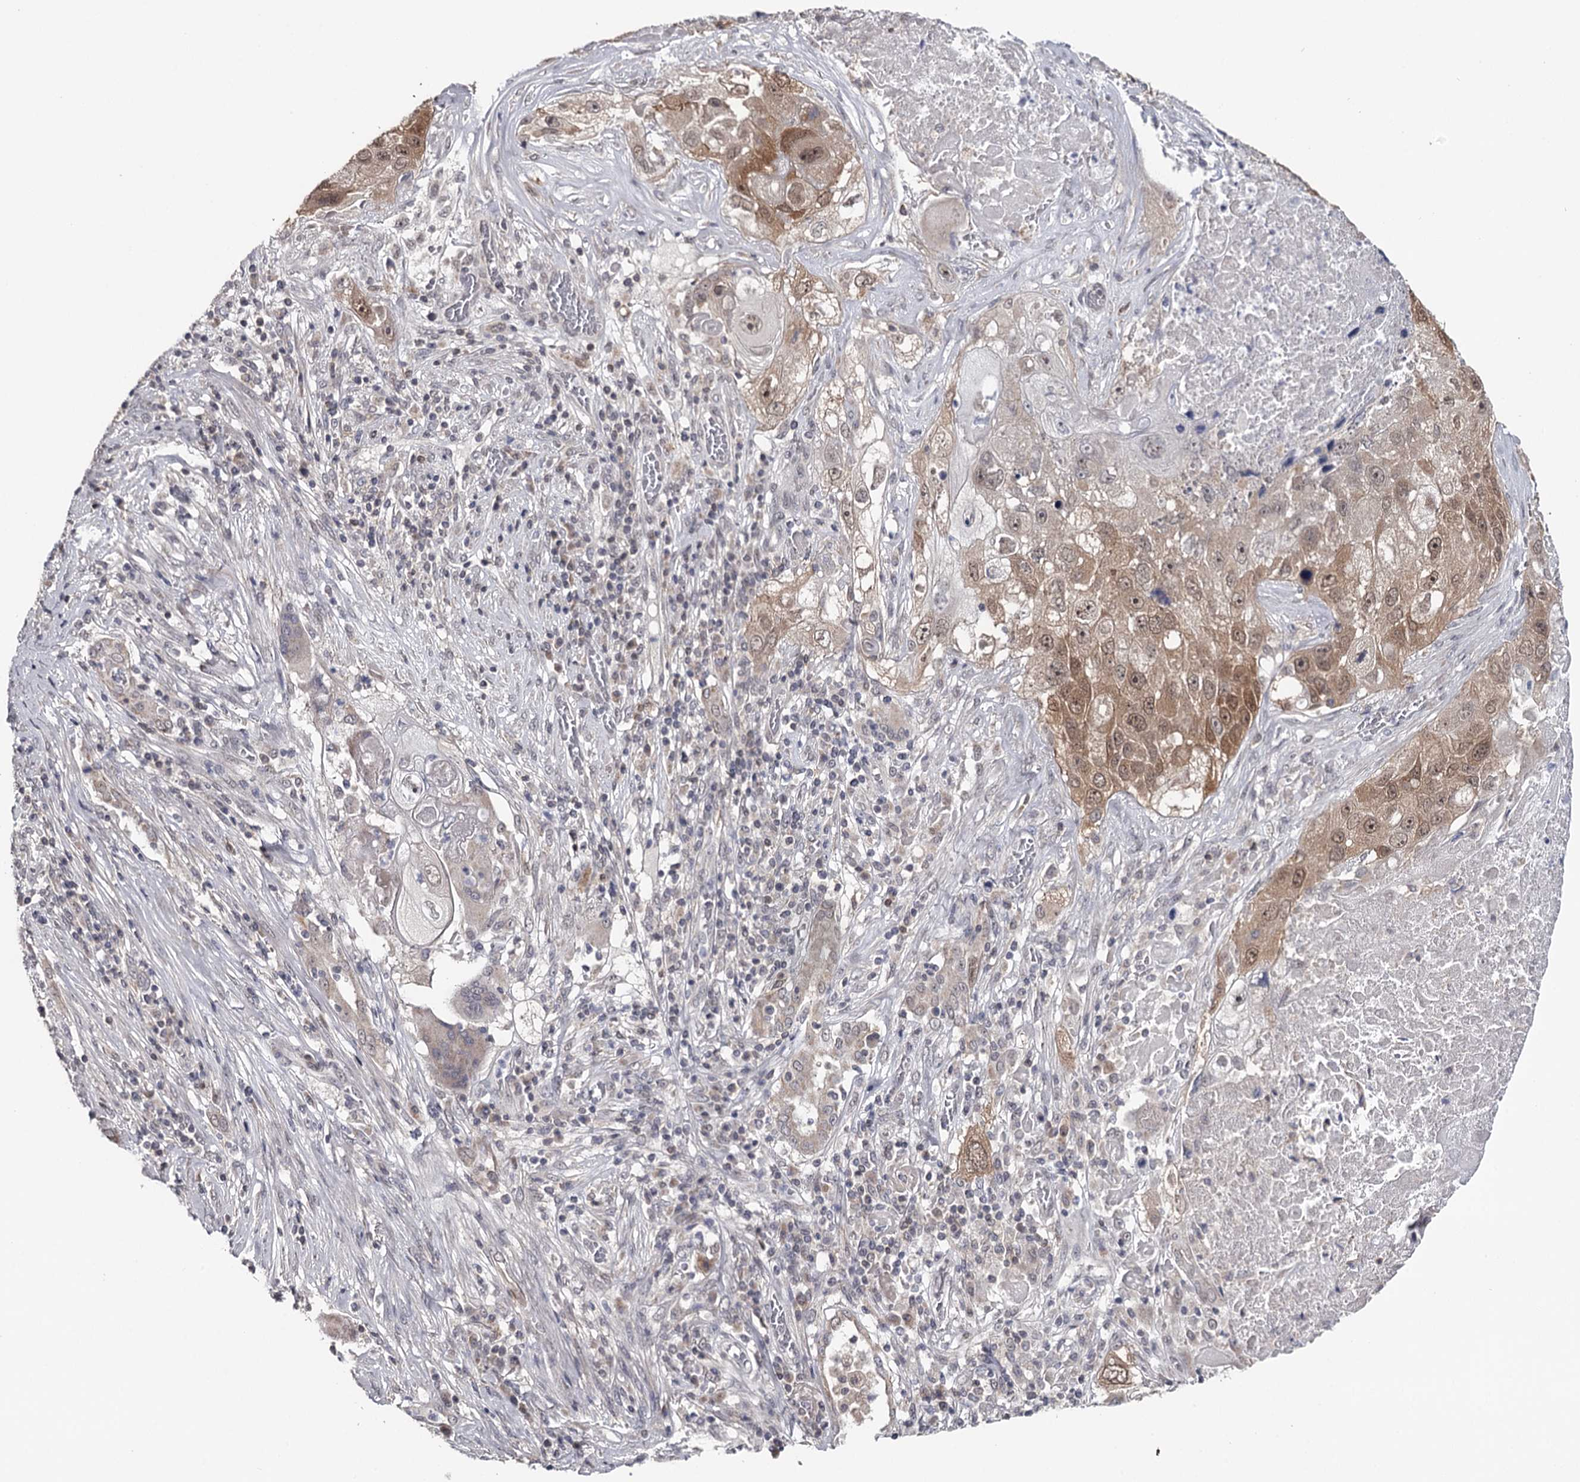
{"staining": {"intensity": "moderate", "quantity": "25%-75%", "location": "cytoplasmic/membranous,nuclear"}, "tissue": "lung cancer", "cell_type": "Tumor cells", "image_type": "cancer", "snomed": [{"axis": "morphology", "description": "Squamous cell carcinoma, NOS"}, {"axis": "topography", "description": "Lung"}], "caption": "Human lung cancer (squamous cell carcinoma) stained for a protein (brown) reveals moderate cytoplasmic/membranous and nuclear positive positivity in approximately 25%-75% of tumor cells.", "gene": "GTSF1", "patient": {"sex": "male", "age": 61}}